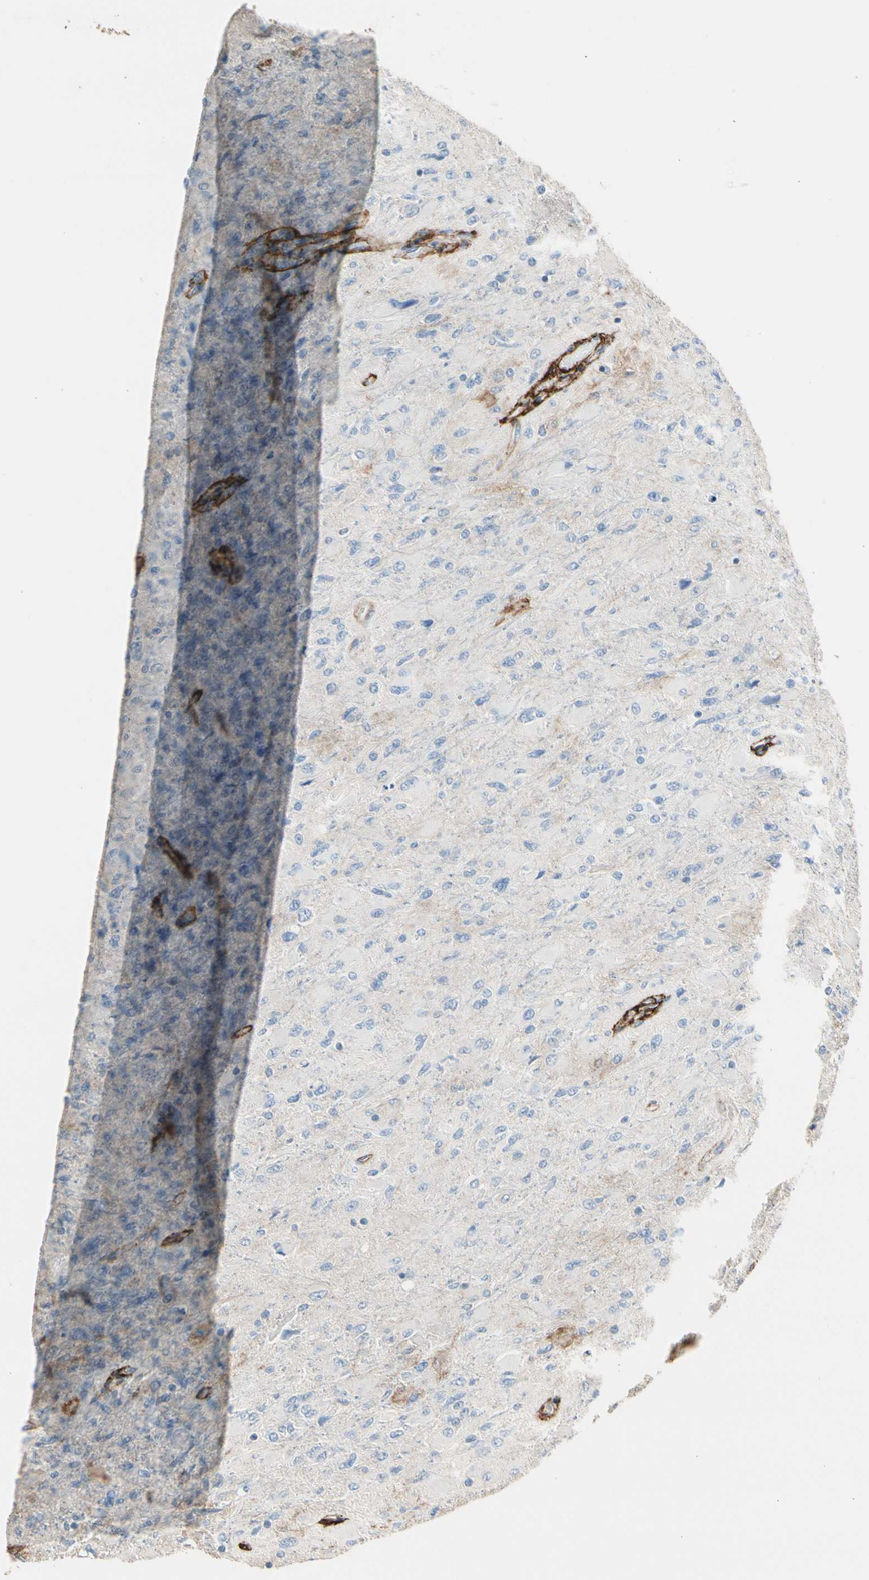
{"staining": {"intensity": "negative", "quantity": "none", "location": "none"}, "tissue": "glioma", "cell_type": "Tumor cells", "image_type": "cancer", "snomed": [{"axis": "morphology", "description": "Glioma, malignant, High grade"}, {"axis": "topography", "description": "Cerebral cortex"}], "caption": "Malignant glioma (high-grade) was stained to show a protein in brown. There is no significant positivity in tumor cells. (Brightfield microscopy of DAB immunohistochemistry (IHC) at high magnification).", "gene": "SUSD2", "patient": {"sex": "female", "age": 36}}